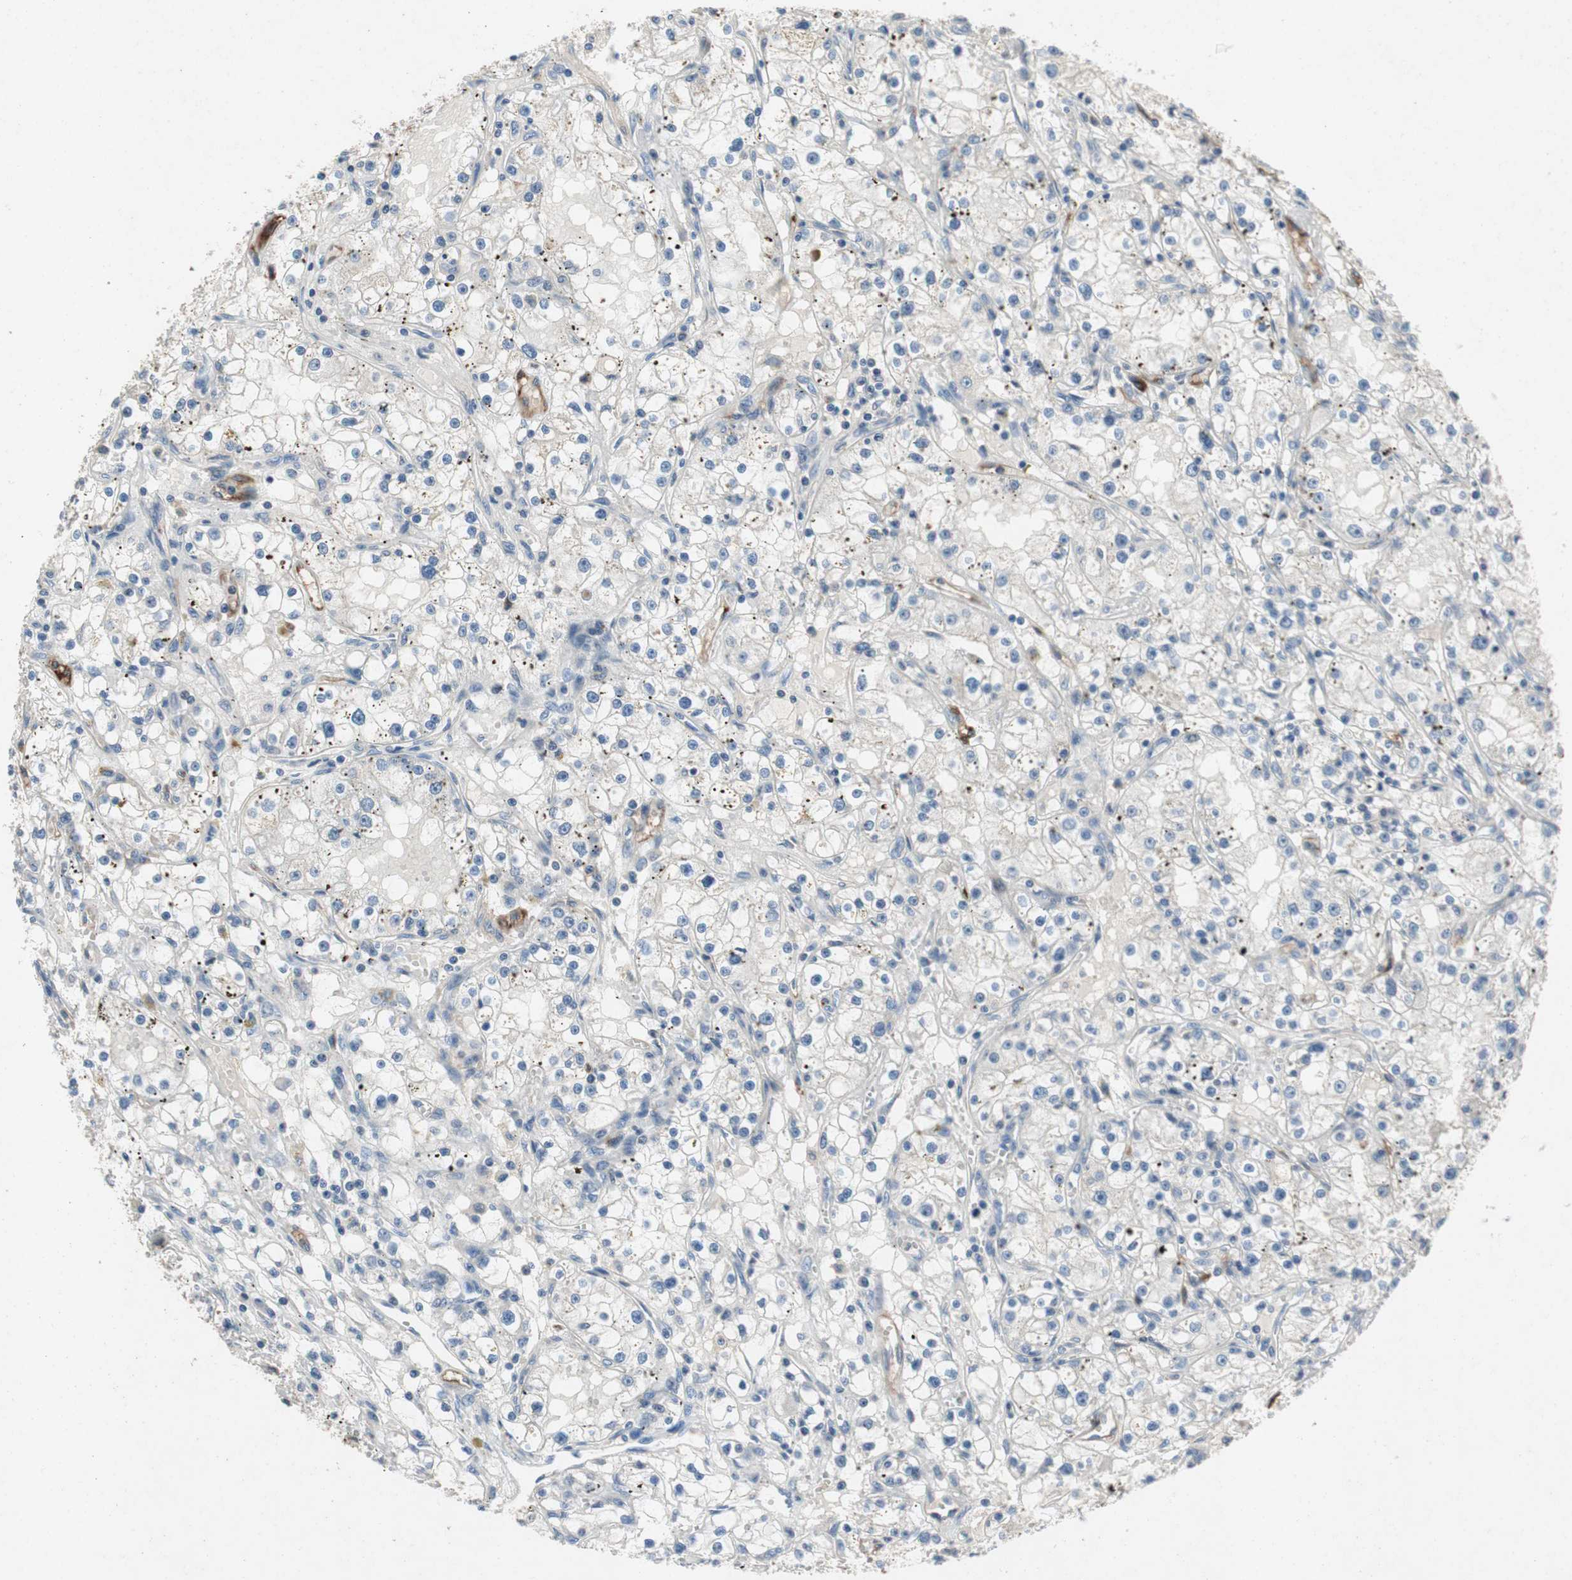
{"staining": {"intensity": "negative", "quantity": "none", "location": "none"}, "tissue": "renal cancer", "cell_type": "Tumor cells", "image_type": "cancer", "snomed": [{"axis": "morphology", "description": "Adenocarcinoma, NOS"}, {"axis": "topography", "description": "Kidney"}], "caption": "IHC photomicrograph of human renal cancer (adenocarcinoma) stained for a protein (brown), which reveals no staining in tumor cells.", "gene": "ALPL", "patient": {"sex": "male", "age": 56}}